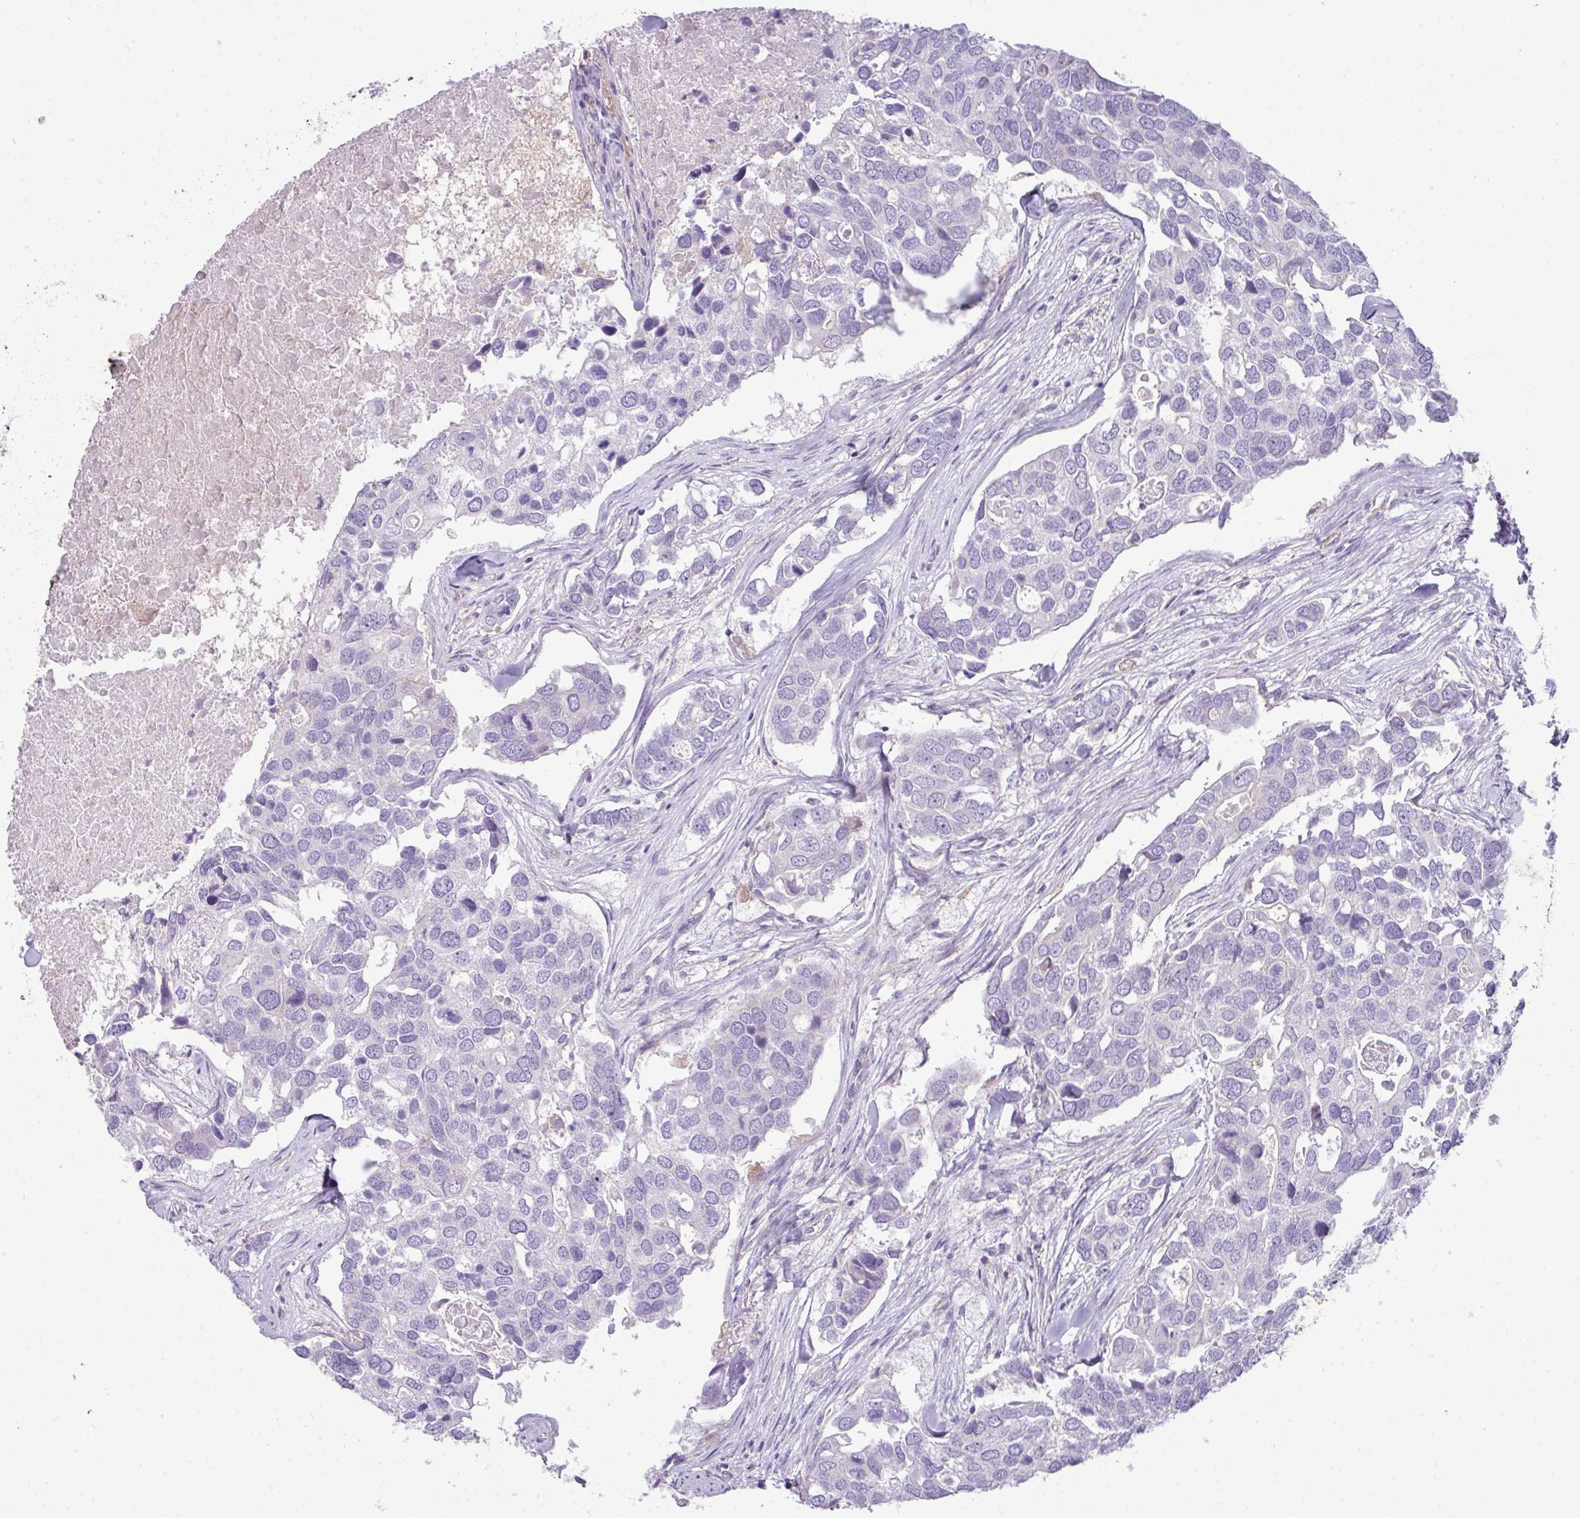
{"staining": {"intensity": "negative", "quantity": "none", "location": "none"}, "tissue": "breast cancer", "cell_type": "Tumor cells", "image_type": "cancer", "snomed": [{"axis": "morphology", "description": "Duct carcinoma"}, {"axis": "topography", "description": "Breast"}], "caption": "Breast cancer (invasive ductal carcinoma) stained for a protein using immunohistochemistry displays no staining tumor cells.", "gene": "ABCC5", "patient": {"sex": "female", "age": 83}}